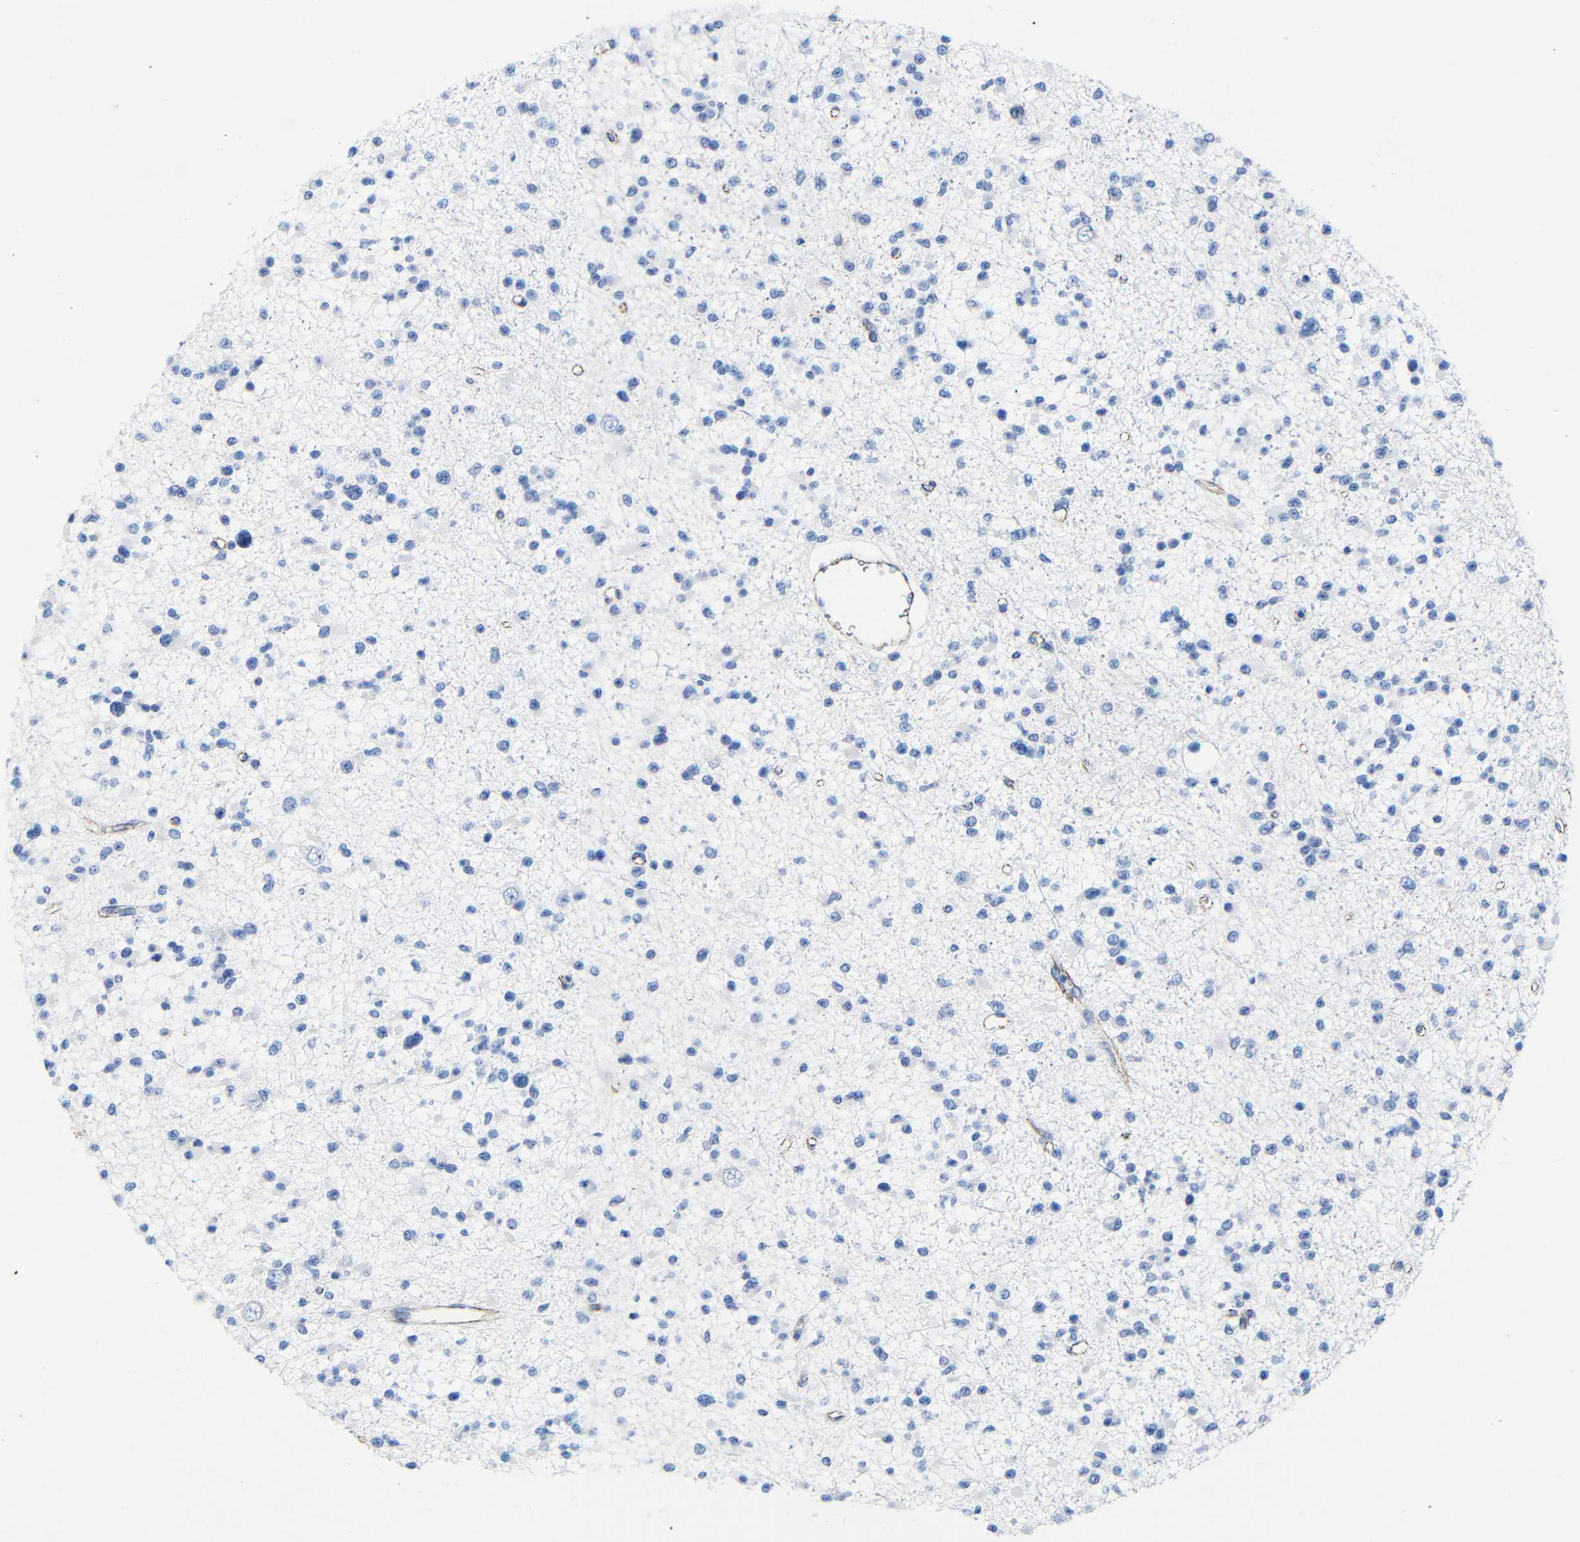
{"staining": {"intensity": "negative", "quantity": "none", "location": "none"}, "tissue": "glioma", "cell_type": "Tumor cells", "image_type": "cancer", "snomed": [{"axis": "morphology", "description": "Glioma, malignant, Low grade"}, {"axis": "topography", "description": "Brain"}], "caption": "Immunohistochemical staining of human glioma exhibits no significant staining in tumor cells.", "gene": "CGNL1", "patient": {"sex": "female", "age": 22}}